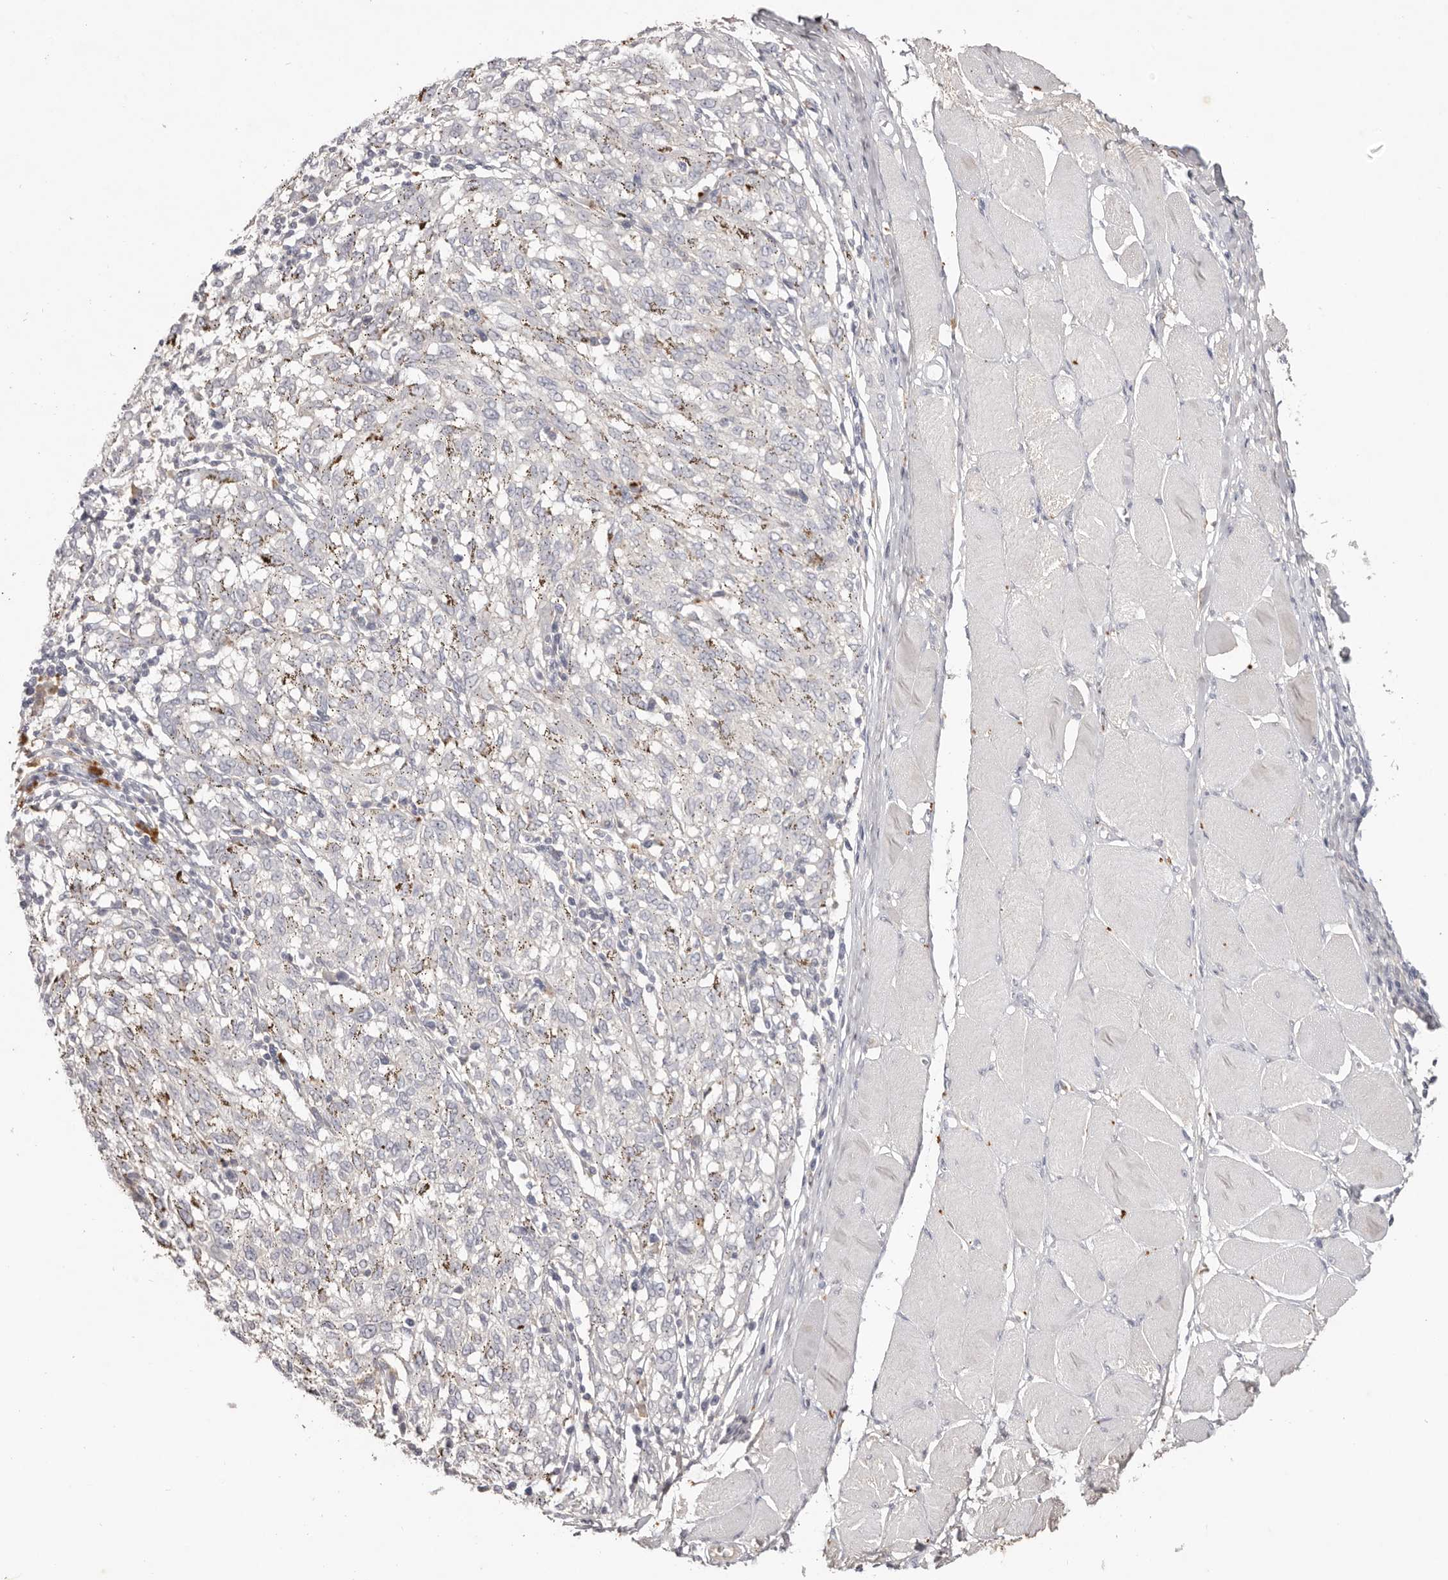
{"staining": {"intensity": "negative", "quantity": "none", "location": "none"}, "tissue": "melanoma", "cell_type": "Tumor cells", "image_type": "cancer", "snomed": [{"axis": "morphology", "description": "Malignant melanoma, NOS"}, {"axis": "topography", "description": "Skin"}], "caption": "High power microscopy histopathology image of an IHC image of malignant melanoma, revealing no significant staining in tumor cells.", "gene": "SCUBE2", "patient": {"sex": "female", "age": 72}}